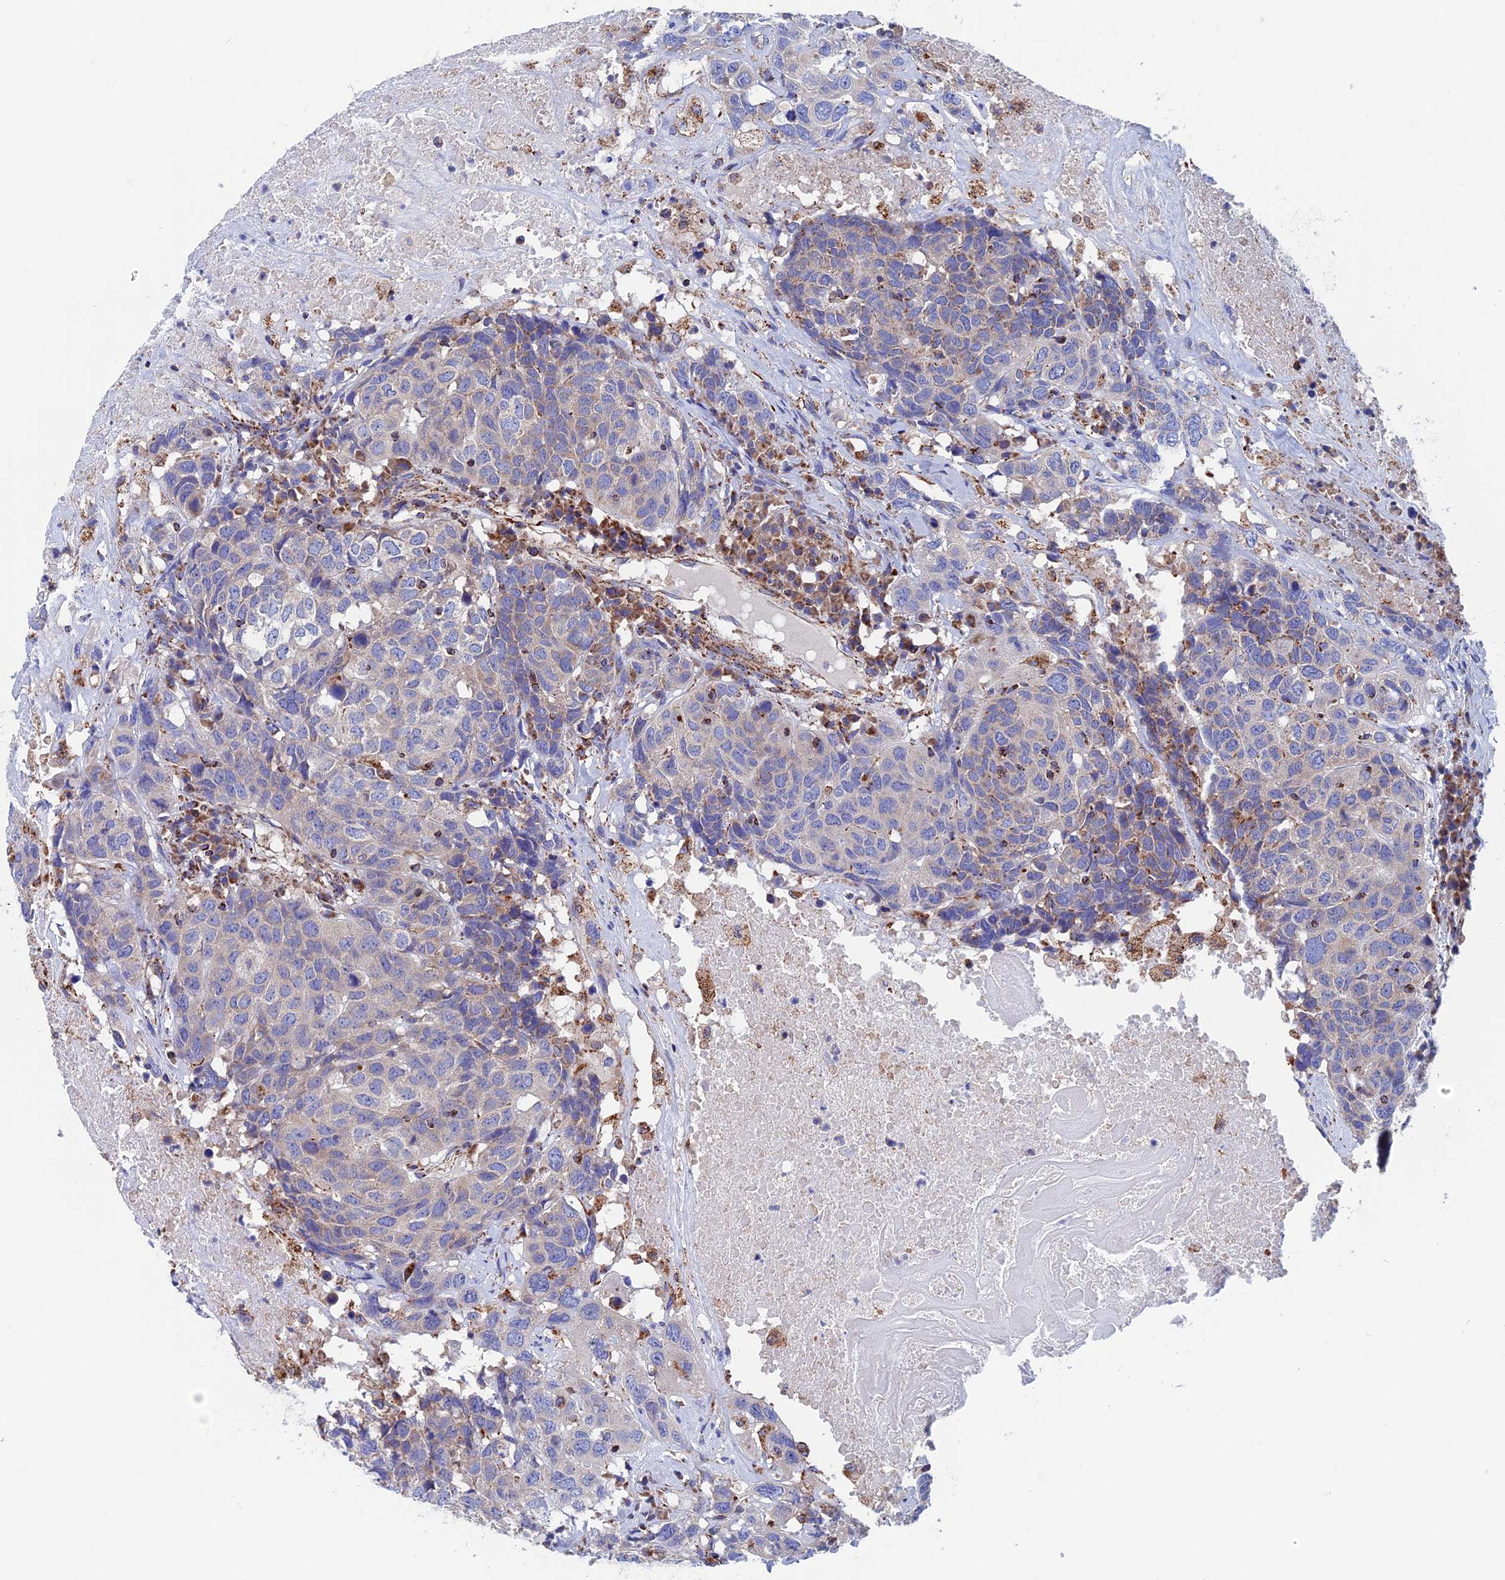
{"staining": {"intensity": "negative", "quantity": "none", "location": "none"}, "tissue": "head and neck cancer", "cell_type": "Tumor cells", "image_type": "cancer", "snomed": [{"axis": "morphology", "description": "Squamous cell carcinoma, NOS"}, {"axis": "topography", "description": "Head-Neck"}], "caption": "Photomicrograph shows no protein staining in tumor cells of head and neck cancer (squamous cell carcinoma) tissue.", "gene": "WDR83", "patient": {"sex": "male", "age": 66}}